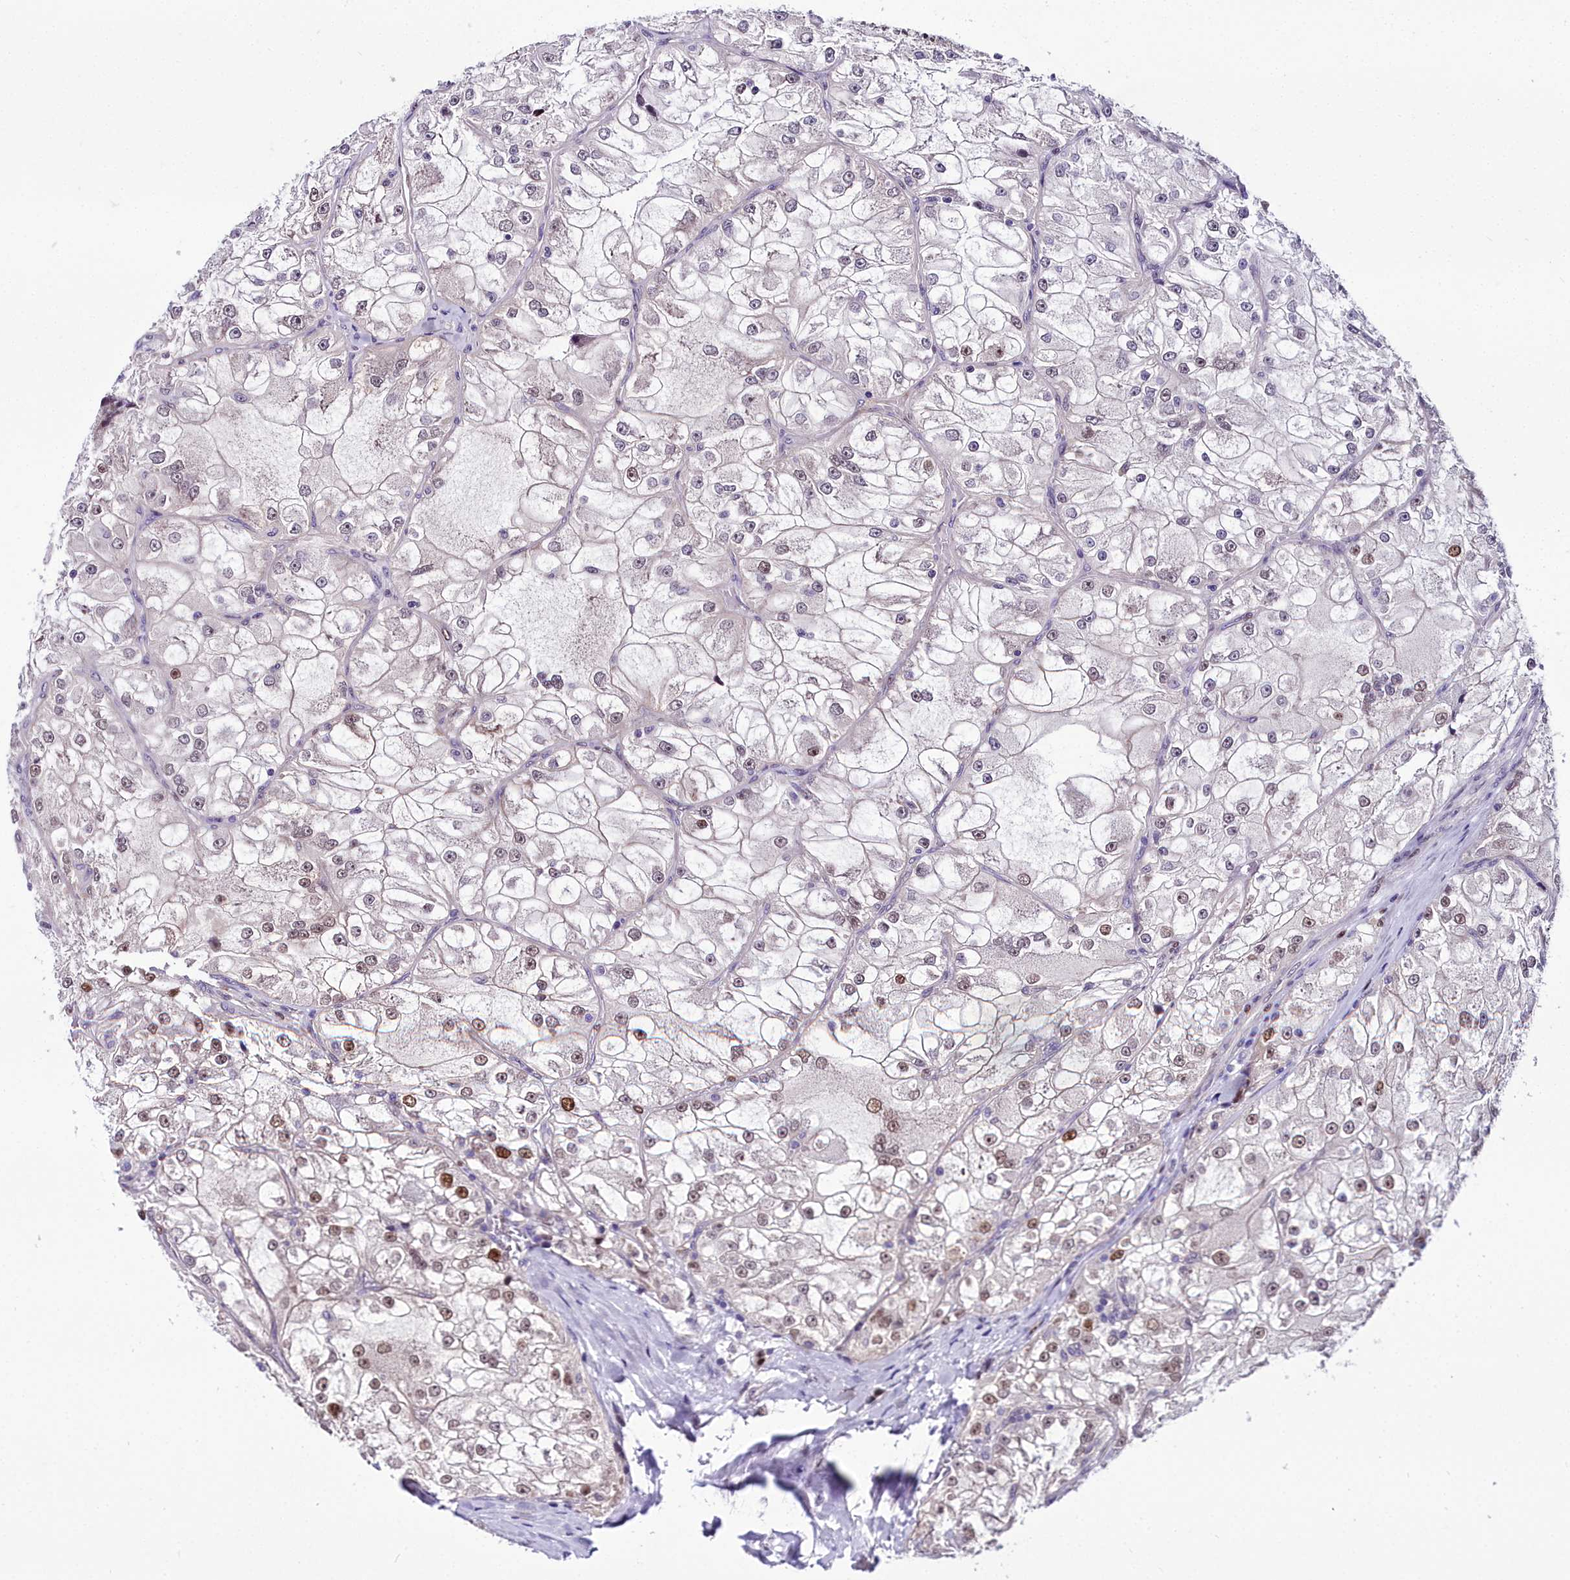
{"staining": {"intensity": "moderate", "quantity": "<25%", "location": "nuclear"}, "tissue": "renal cancer", "cell_type": "Tumor cells", "image_type": "cancer", "snomed": [{"axis": "morphology", "description": "Adenocarcinoma, NOS"}, {"axis": "topography", "description": "Kidney"}], "caption": "Tumor cells show low levels of moderate nuclear positivity in about <25% of cells in renal adenocarcinoma.", "gene": "TRIML2", "patient": {"sex": "female", "age": 72}}